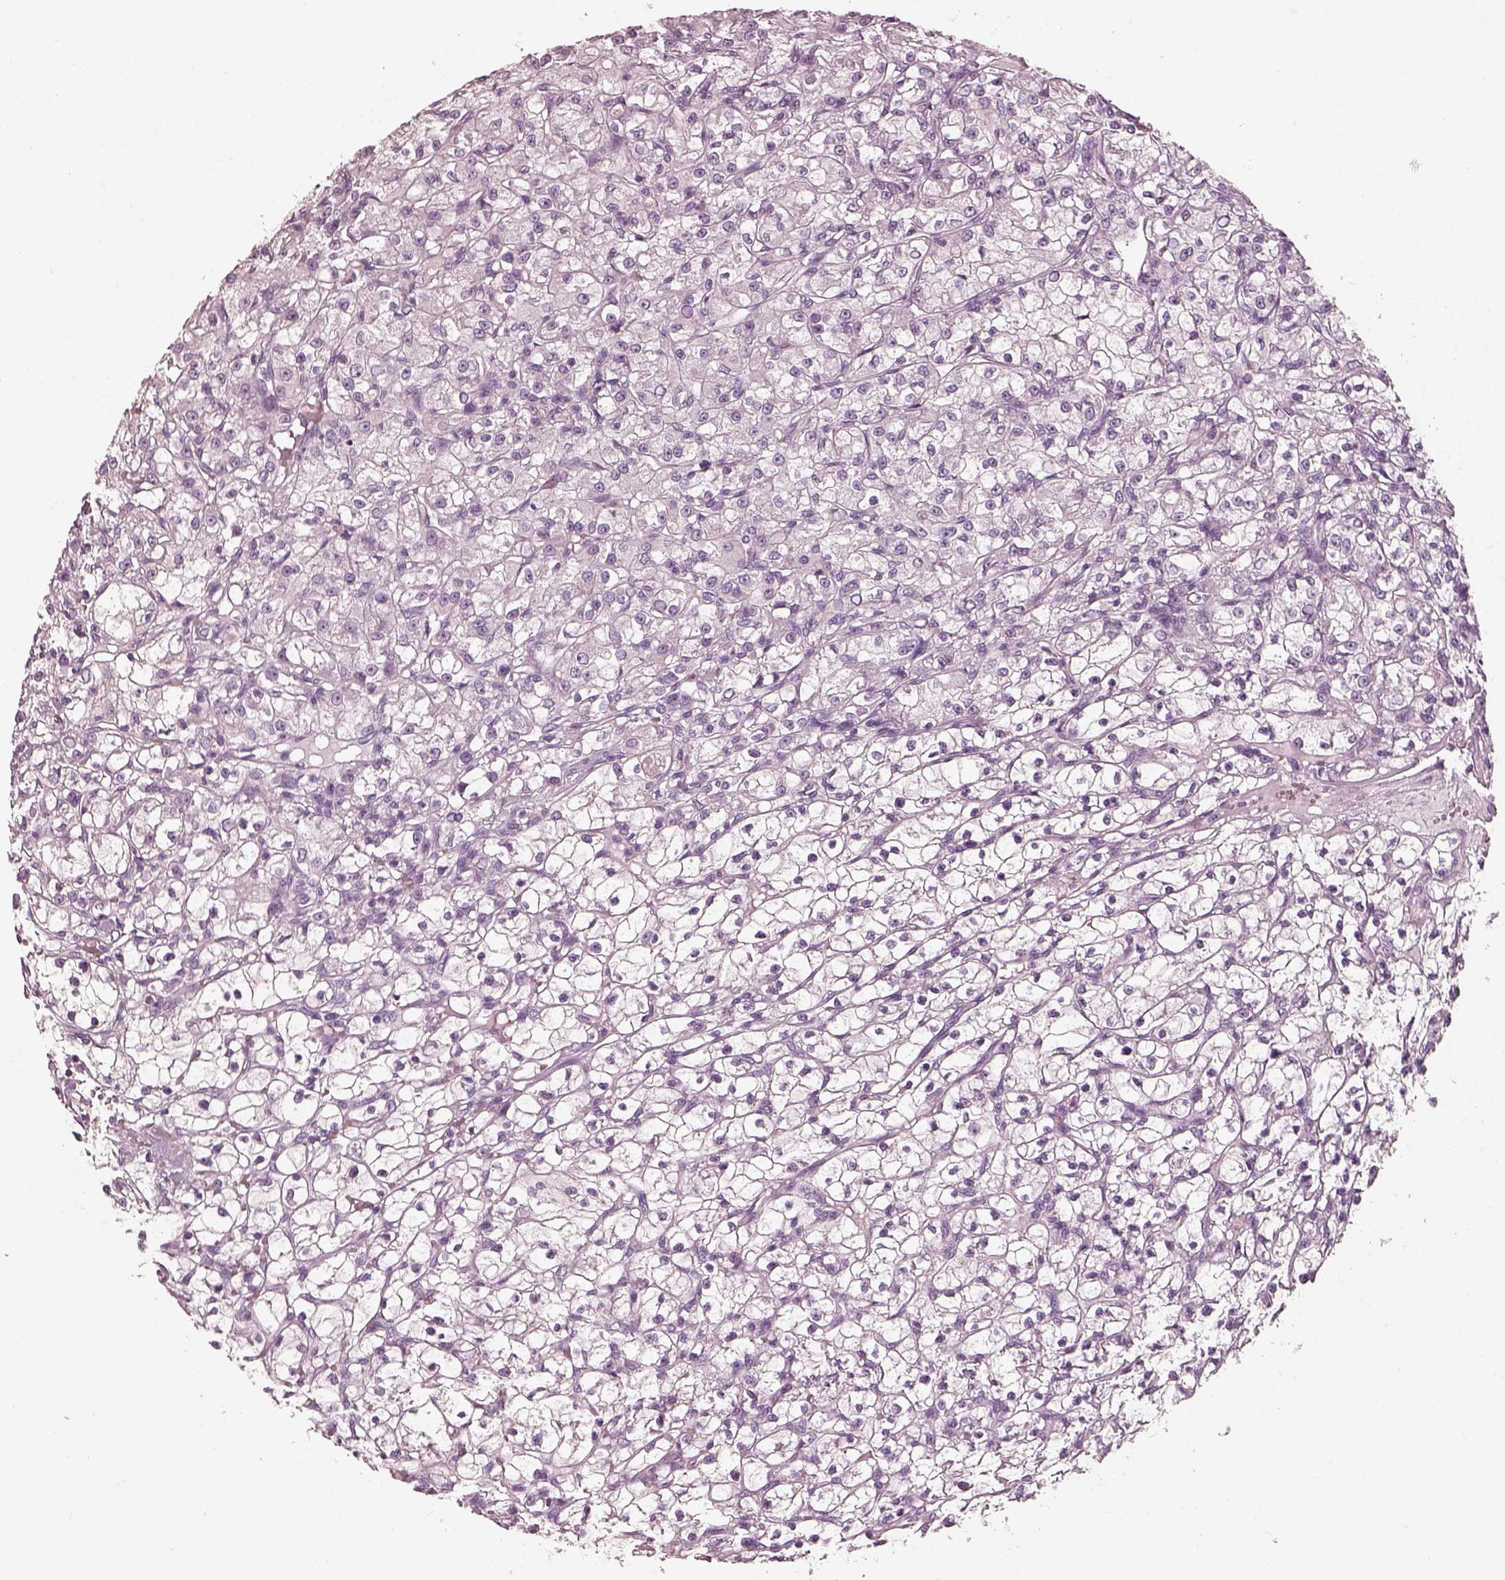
{"staining": {"intensity": "negative", "quantity": "none", "location": "none"}, "tissue": "renal cancer", "cell_type": "Tumor cells", "image_type": "cancer", "snomed": [{"axis": "morphology", "description": "Adenocarcinoma, NOS"}, {"axis": "topography", "description": "Kidney"}], "caption": "Human renal adenocarcinoma stained for a protein using immunohistochemistry (IHC) exhibits no positivity in tumor cells.", "gene": "R3HDML", "patient": {"sex": "female", "age": 59}}